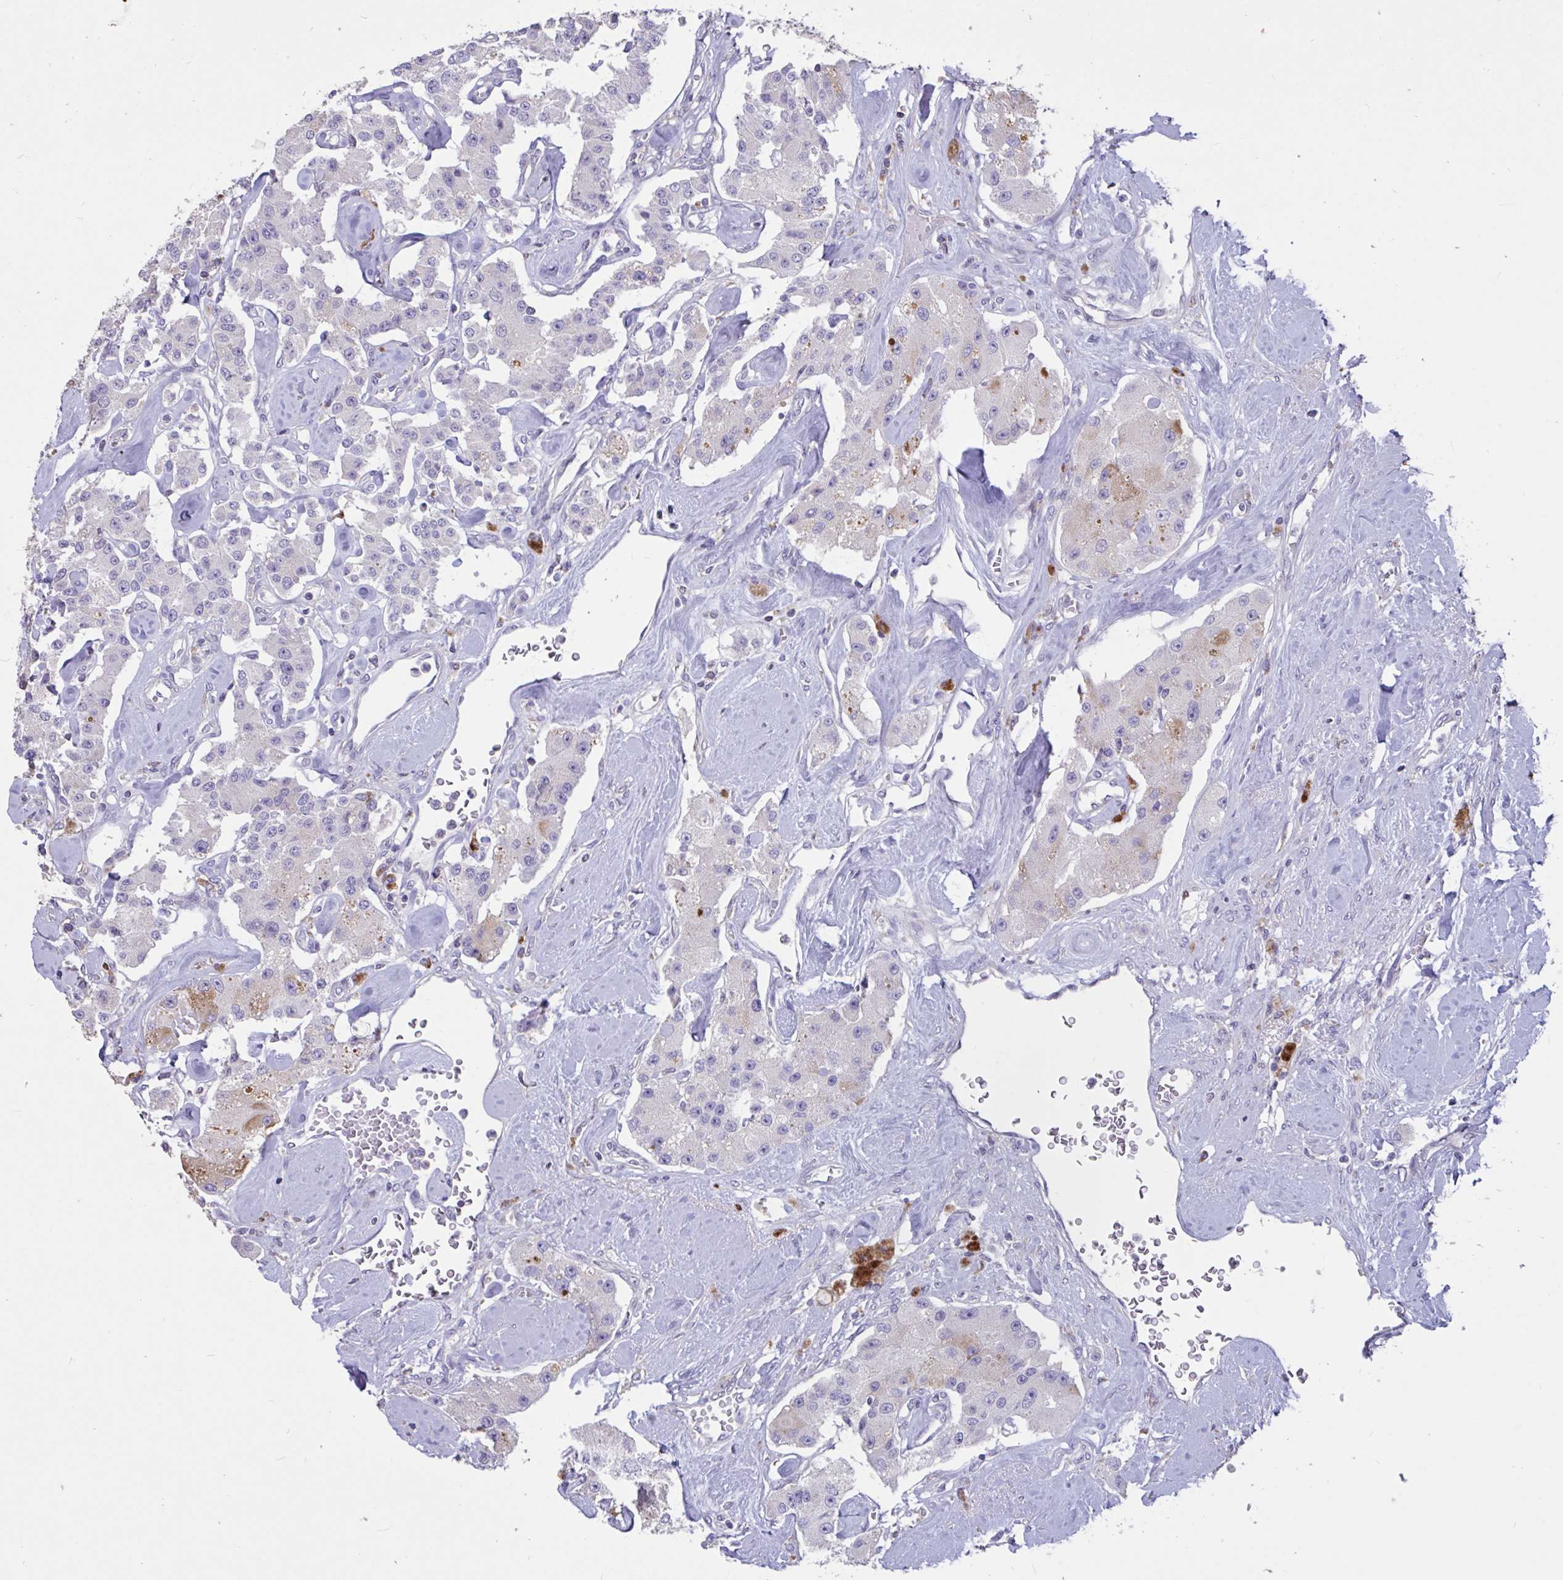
{"staining": {"intensity": "negative", "quantity": "none", "location": "none"}, "tissue": "carcinoid", "cell_type": "Tumor cells", "image_type": "cancer", "snomed": [{"axis": "morphology", "description": "Carcinoid, malignant, NOS"}, {"axis": "topography", "description": "Pancreas"}], "caption": "Immunohistochemical staining of human carcinoid demonstrates no significant staining in tumor cells.", "gene": "DDX39A", "patient": {"sex": "male", "age": 41}}